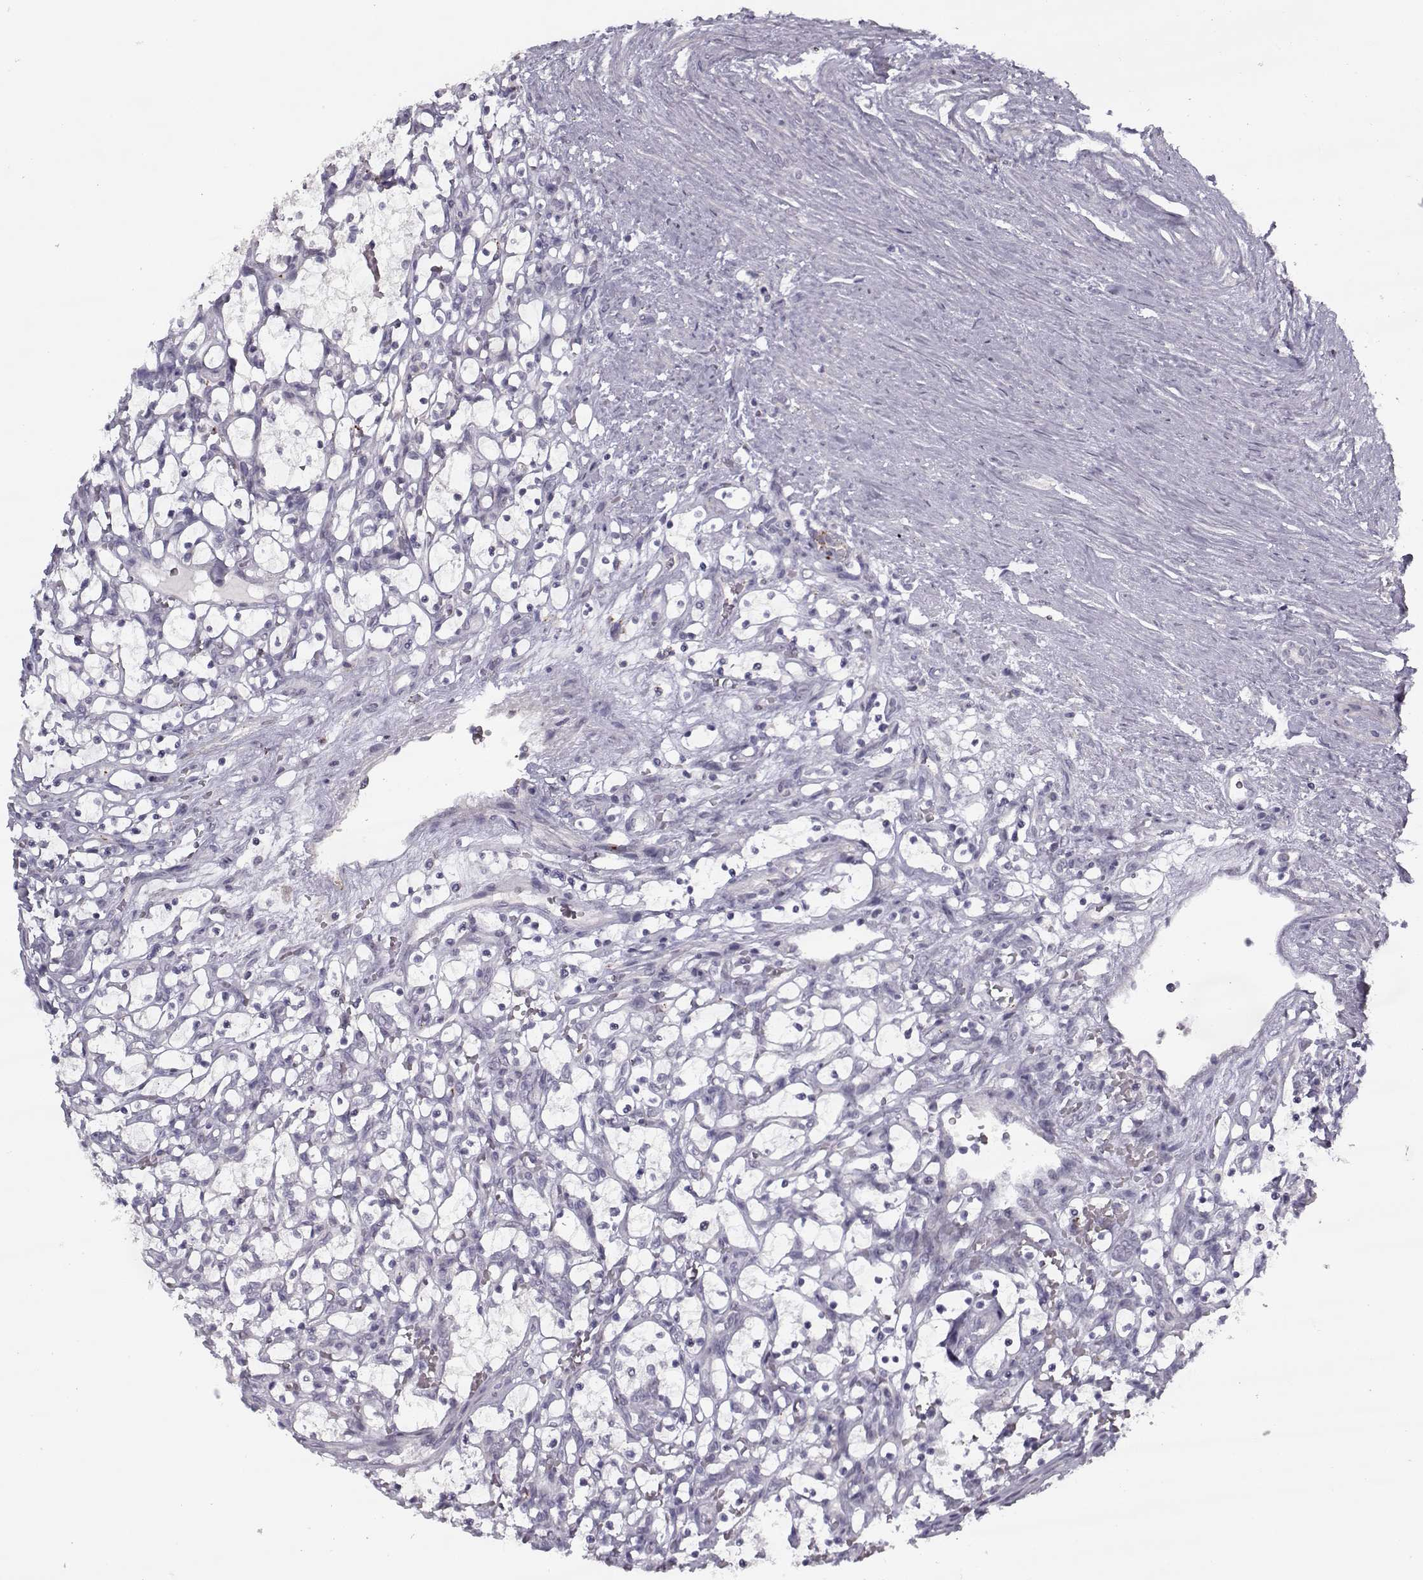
{"staining": {"intensity": "negative", "quantity": "none", "location": "none"}, "tissue": "renal cancer", "cell_type": "Tumor cells", "image_type": "cancer", "snomed": [{"axis": "morphology", "description": "Adenocarcinoma, NOS"}, {"axis": "topography", "description": "Kidney"}], "caption": "High magnification brightfield microscopy of adenocarcinoma (renal) stained with DAB (3,3'-diaminobenzidine) (brown) and counterstained with hematoxylin (blue): tumor cells show no significant positivity. Nuclei are stained in blue.", "gene": "SNCA", "patient": {"sex": "female", "age": 69}}